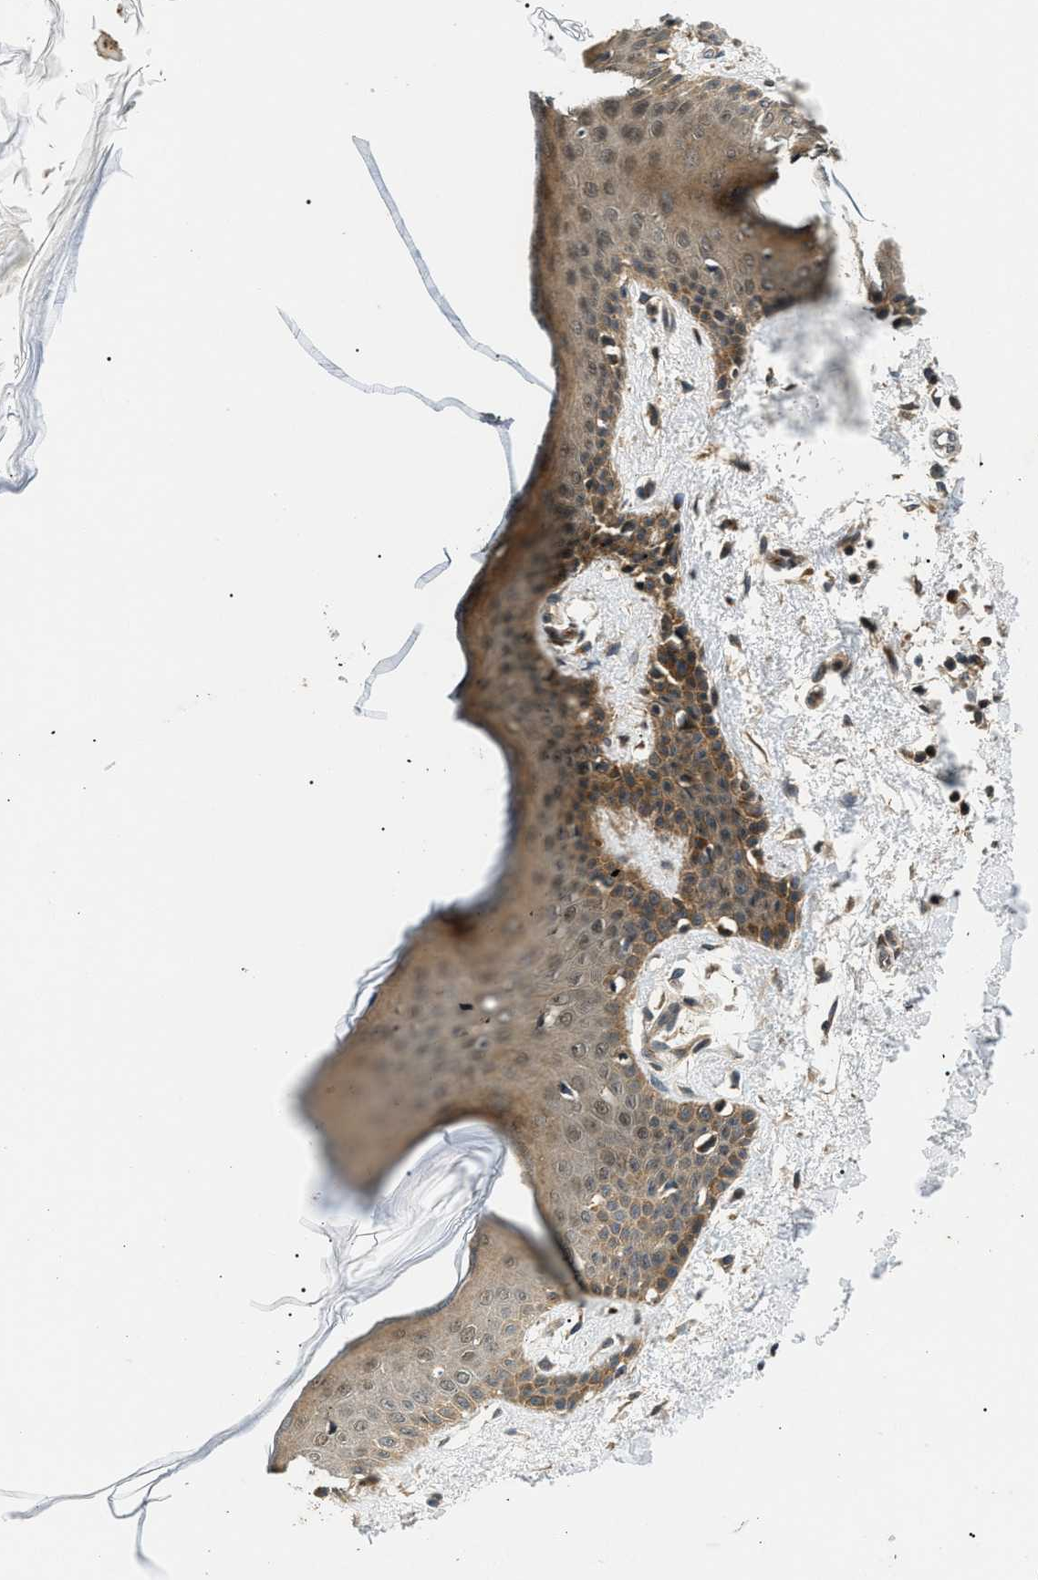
{"staining": {"intensity": "strong", "quantity": ">75%", "location": "cytoplasmic/membranous,nuclear"}, "tissue": "skin", "cell_type": "Fibroblasts", "image_type": "normal", "snomed": [{"axis": "morphology", "description": "Normal tissue, NOS"}, {"axis": "topography", "description": "Skin"}], "caption": "Protein expression analysis of unremarkable human skin reveals strong cytoplasmic/membranous,nuclear expression in approximately >75% of fibroblasts. The protein of interest is shown in brown color, while the nuclei are stained blue.", "gene": "ATP6AP1", "patient": {"sex": "male", "age": 53}}